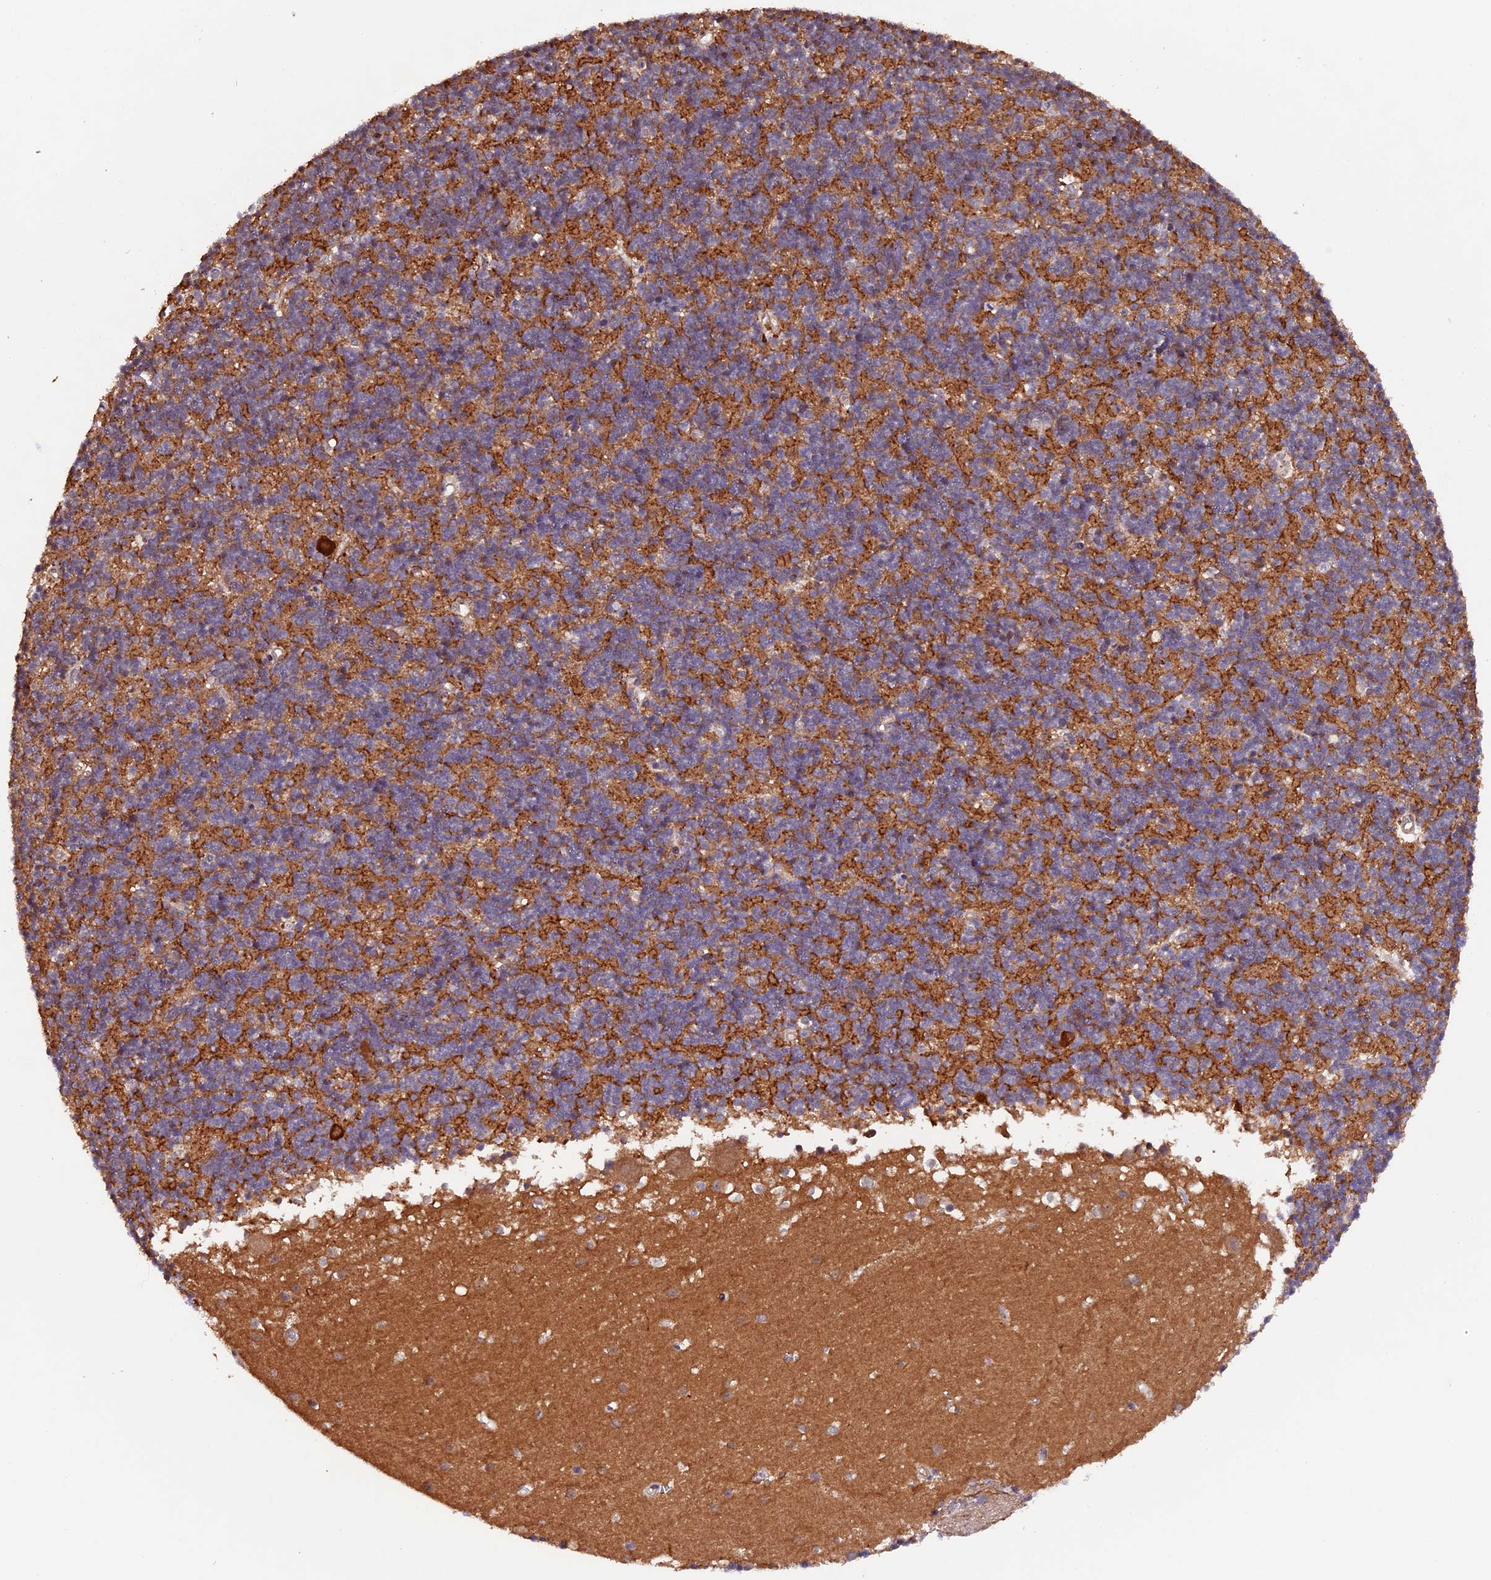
{"staining": {"intensity": "moderate", "quantity": ">75%", "location": "cytoplasmic/membranous"}, "tissue": "cerebellum", "cell_type": "Cells in granular layer", "image_type": "normal", "snomed": [{"axis": "morphology", "description": "Normal tissue, NOS"}, {"axis": "topography", "description": "Cerebellum"}], "caption": "Immunohistochemistry (IHC) of benign cerebellum displays medium levels of moderate cytoplasmic/membranous staining in about >75% of cells in granular layer. (Brightfield microscopy of DAB IHC at high magnification).", "gene": "GNB5", "patient": {"sex": "male", "age": 54}}